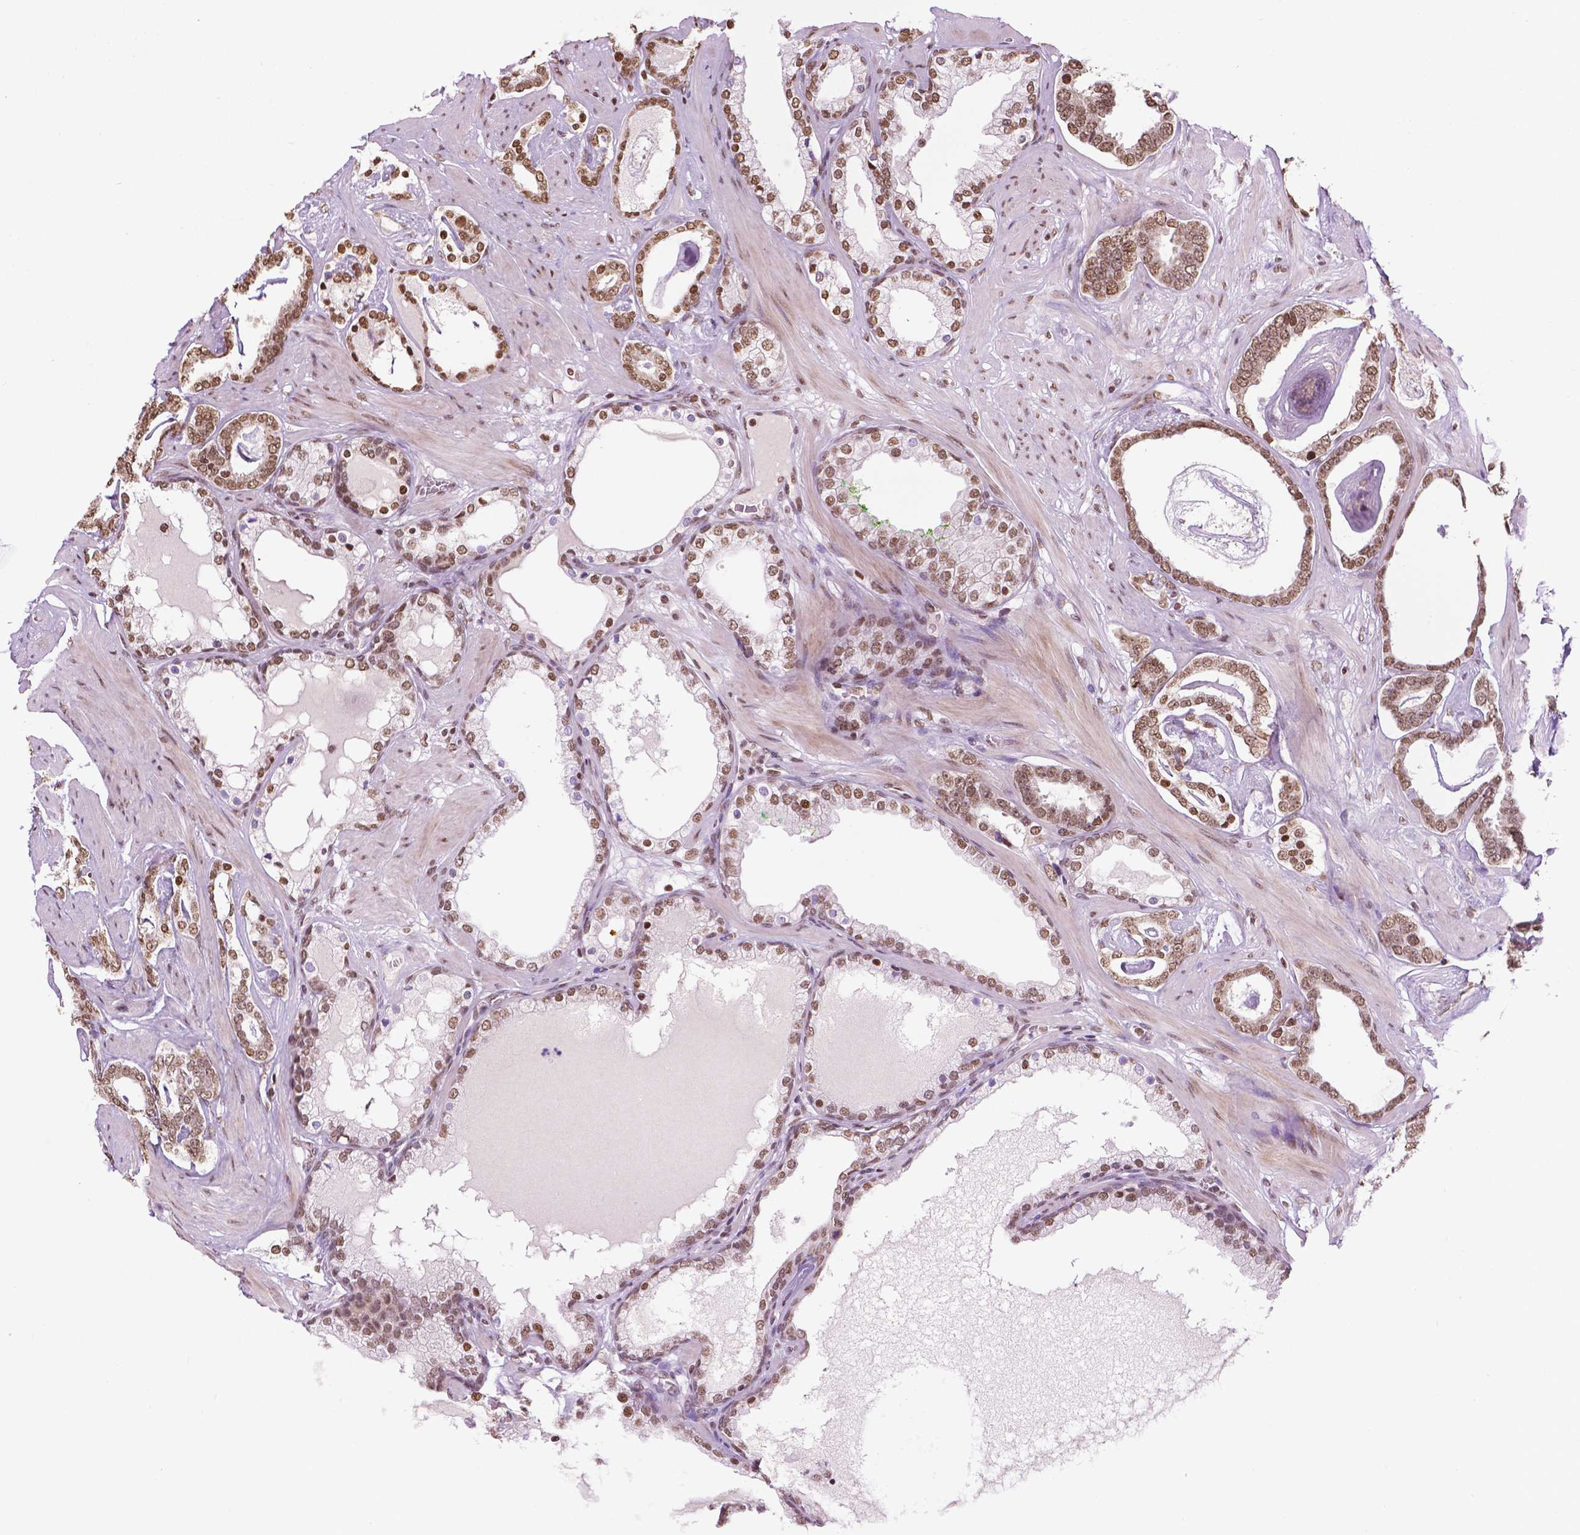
{"staining": {"intensity": "moderate", "quantity": ">75%", "location": "nuclear"}, "tissue": "prostate cancer", "cell_type": "Tumor cells", "image_type": "cancer", "snomed": [{"axis": "morphology", "description": "Adenocarcinoma, High grade"}, {"axis": "topography", "description": "Prostate"}], "caption": "Immunohistochemical staining of human prostate cancer (adenocarcinoma (high-grade)) shows medium levels of moderate nuclear staining in approximately >75% of tumor cells.", "gene": "COL23A1", "patient": {"sex": "male", "age": 63}}